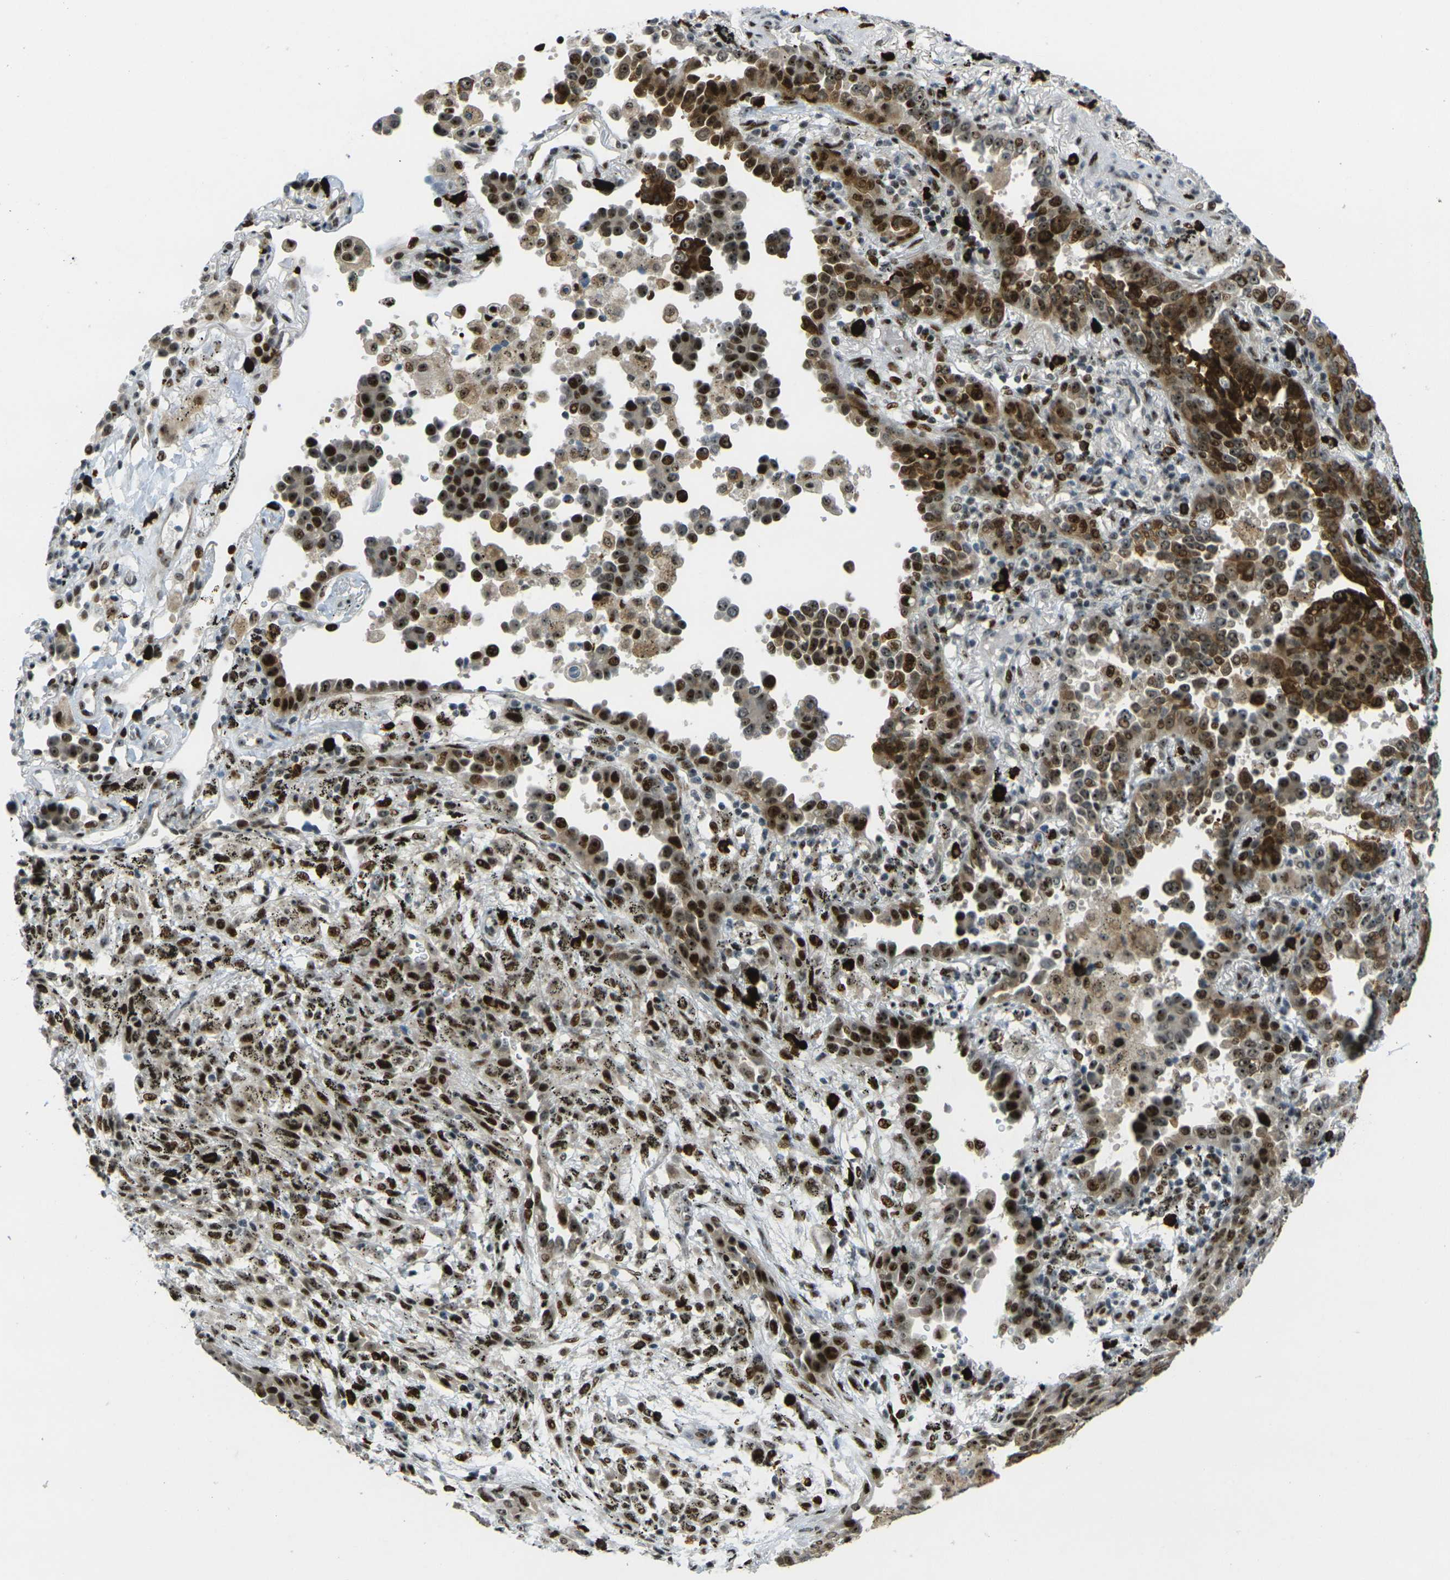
{"staining": {"intensity": "strong", "quantity": ">75%", "location": "cytoplasmic/membranous,nuclear"}, "tissue": "lung cancer", "cell_type": "Tumor cells", "image_type": "cancer", "snomed": [{"axis": "morphology", "description": "Normal tissue, NOS"}, {"axis": "morphology", "description": "Adenocarcinoma, NOS"}, {"axis": "topography", "description": "Lung"}], "caption": "About >75% of tumor cells in human adenocarcinoma (lung) display strong cytoplasmic/membranous and nuclear protein staining as visualized by brown immunohistochemical staining.", "gene": "UBE2C", "patient": {"sex": "male", "age": 59}}